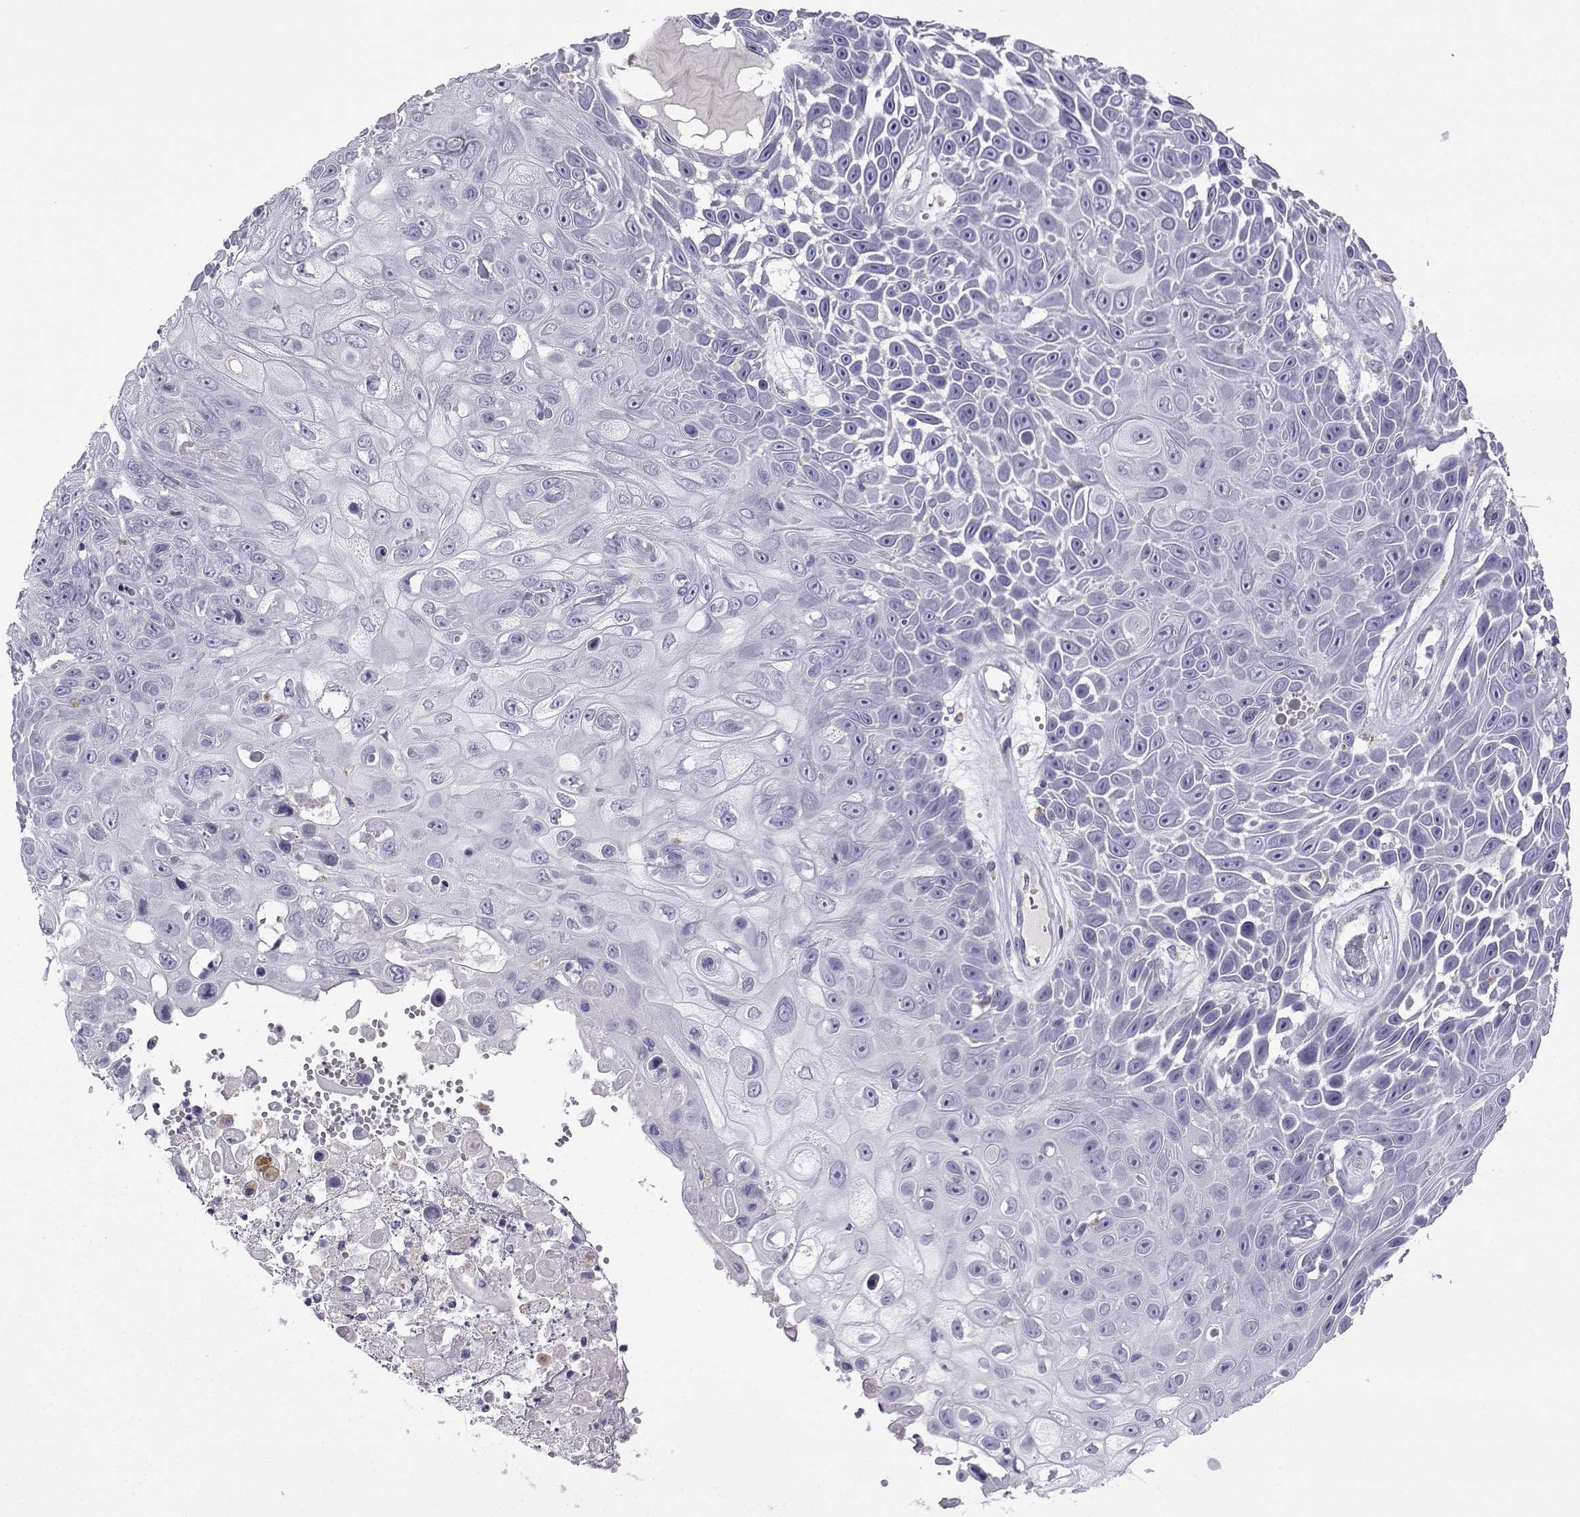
{"staining": {"intensity": "negative", "quantity": "none", "location": "none"}, "tissue": "skin cancer", "cell_type": "Tumor cells", "image_type": "cancer", "snomed": [{"axis": "morphology", "description": "Squamous cell carcinoma, NOS"}, {"axis": "topography", "description": "Skin"}], "caption": "Immunohistochemistry (IHC) of human skin cancer shows no positivity in tumor cells.", "gene": "SPACA7", "patient": {"sex": "male", "age": 82}}